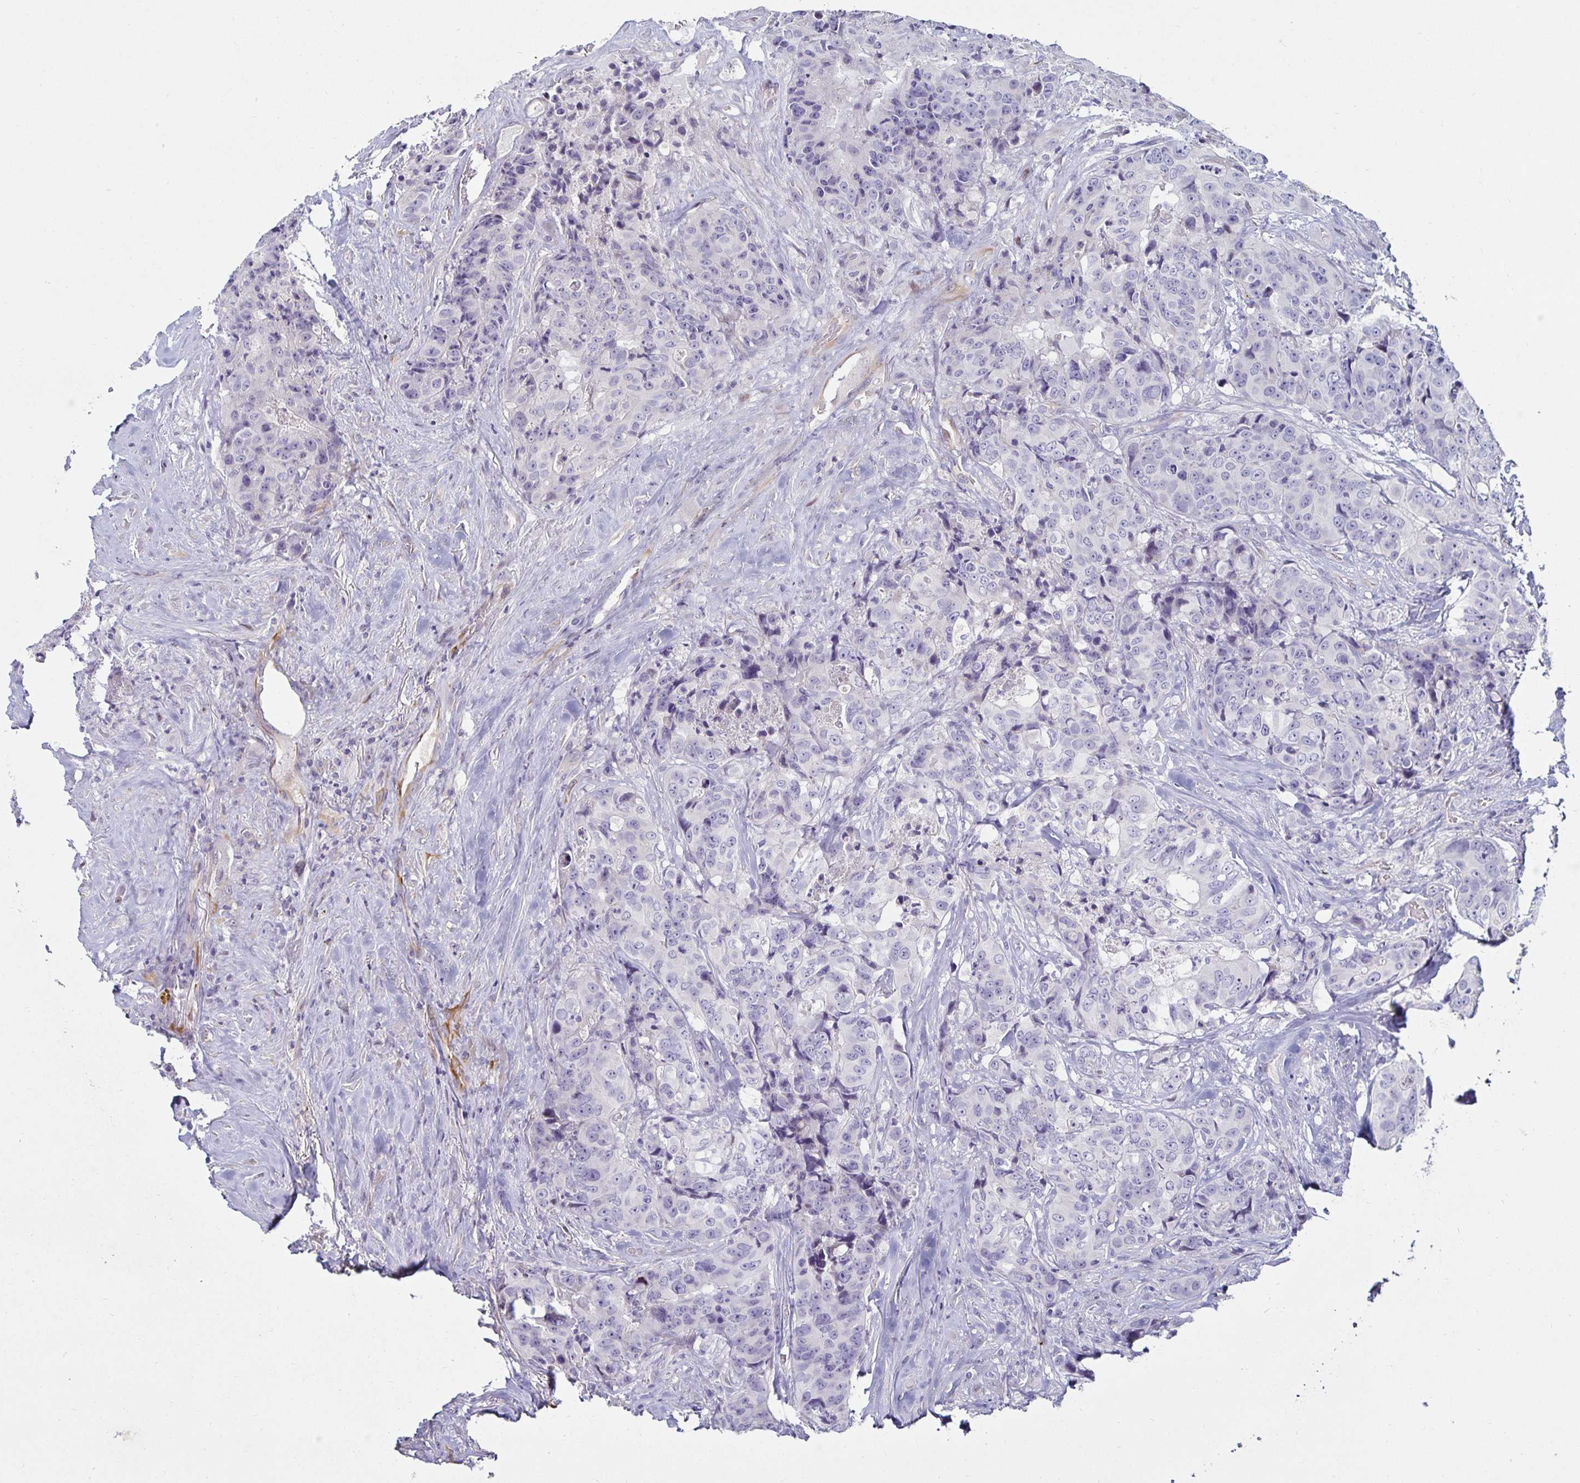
{"staining": {"intensity": "negative", "quantity": "none", "location": "none"}, "tissue": "colorectal cancer", "cell_type": "Tumor cells", "image_type": "cancer", "snomed": [{"axis": "morphology", "description": "Adenocarcinoma, NOS"}, {"axis": "topography", "description": "Rectum"}], "caption": "Immunohistochemical staining of colorectal cancer displays no significant positivity in tumor cells.", "gene": "SPAG4", "patient": {"sex": "female", "age": 62}}